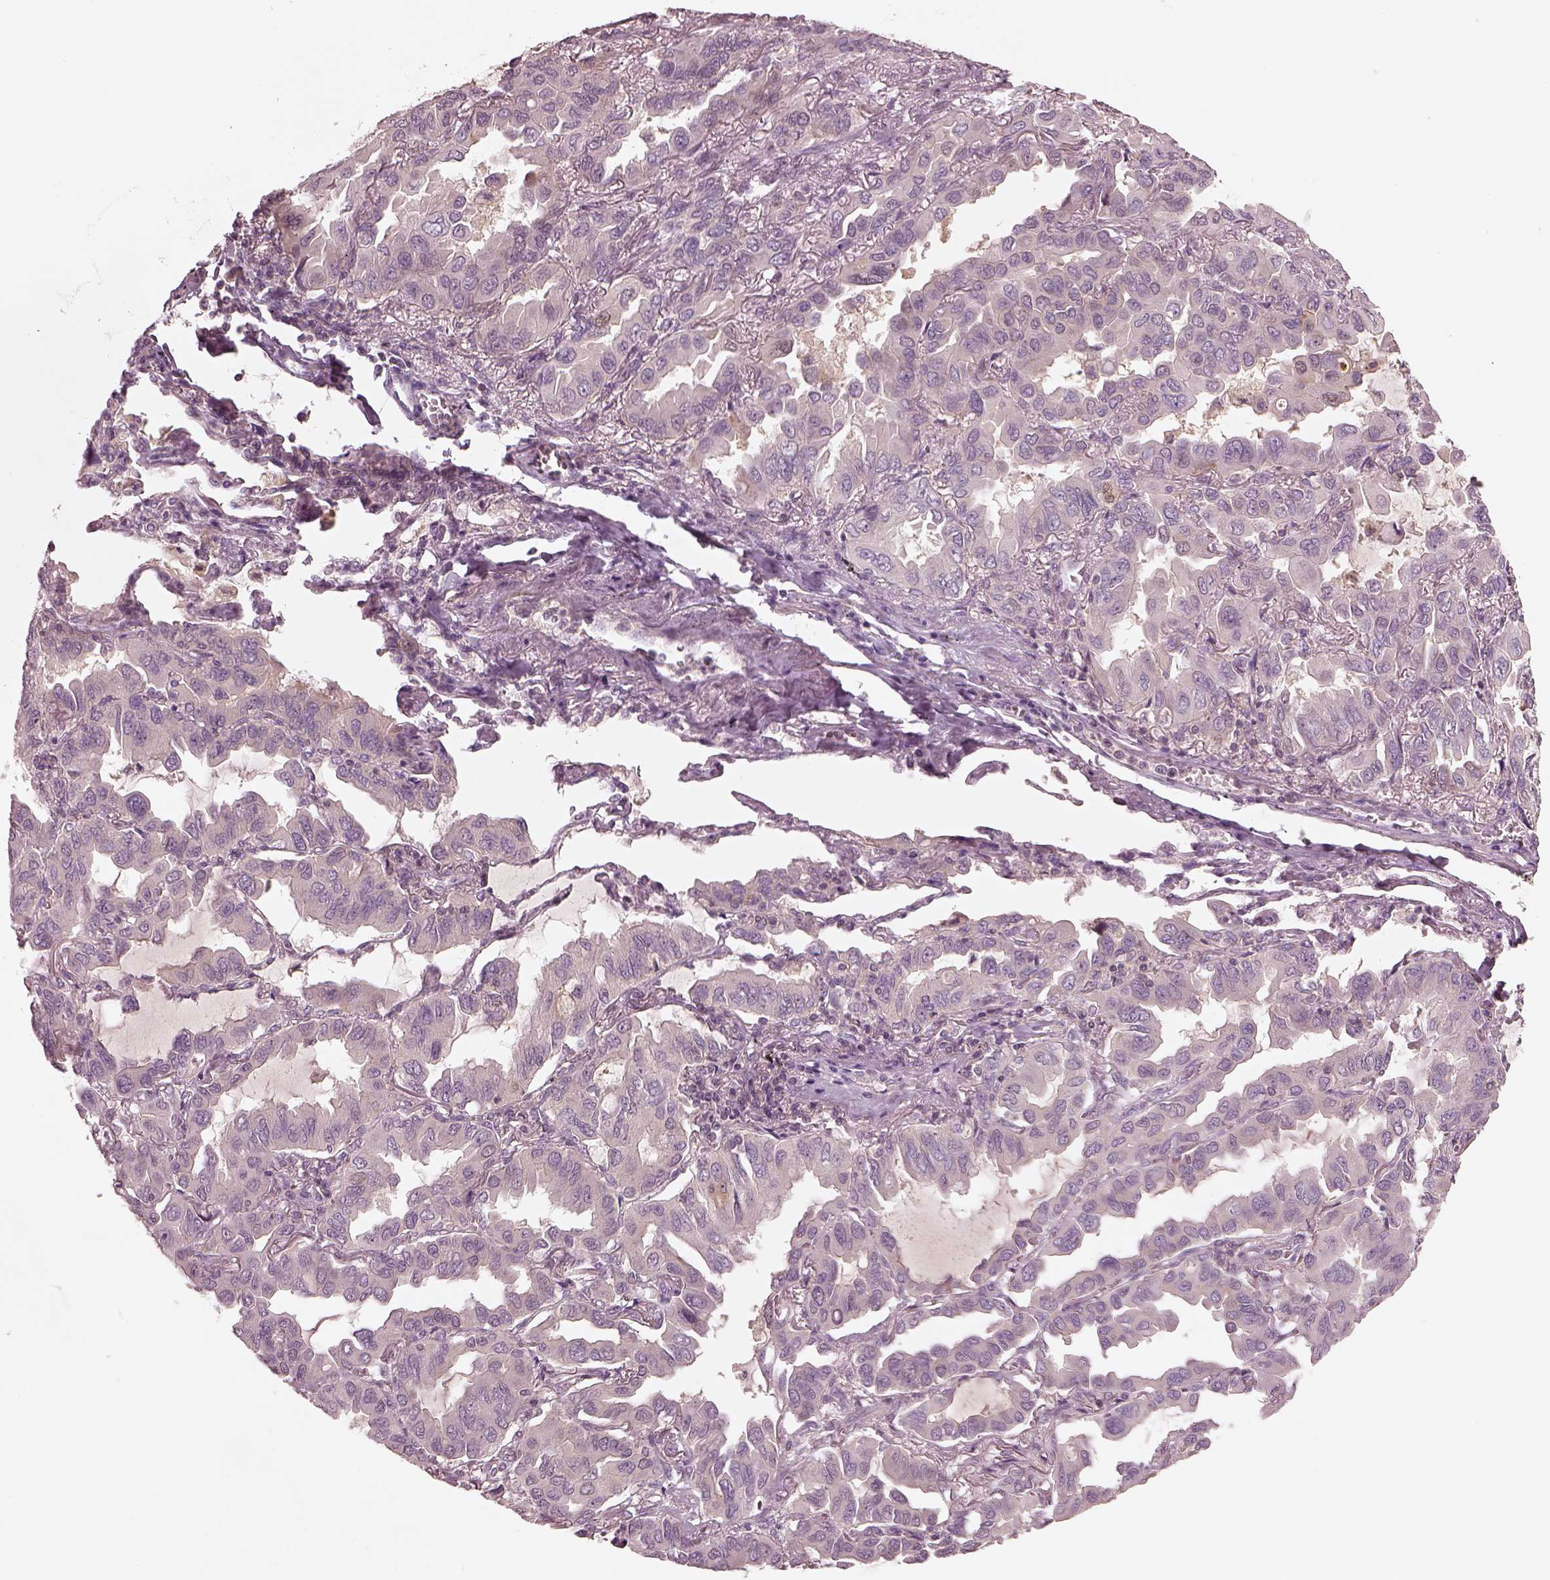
{"staining": {"intensity": "negative", "quantity": "none", "location": "none"}, "tissue": "lung cancer", "cell_type": "Tumor cells", "image_type": "cancer", "snomed": [{"axis": "morphology", "description": "Adenocarcinoma, NOS"}, {"axis": "topography", "description": "Lung"}], "caption": "The histopathology image shows no significant expression in tumor cells of adenocarcinoma (lung).", "gene": "SDCBP2", "patient": {"sex": "male", "age": 64}}